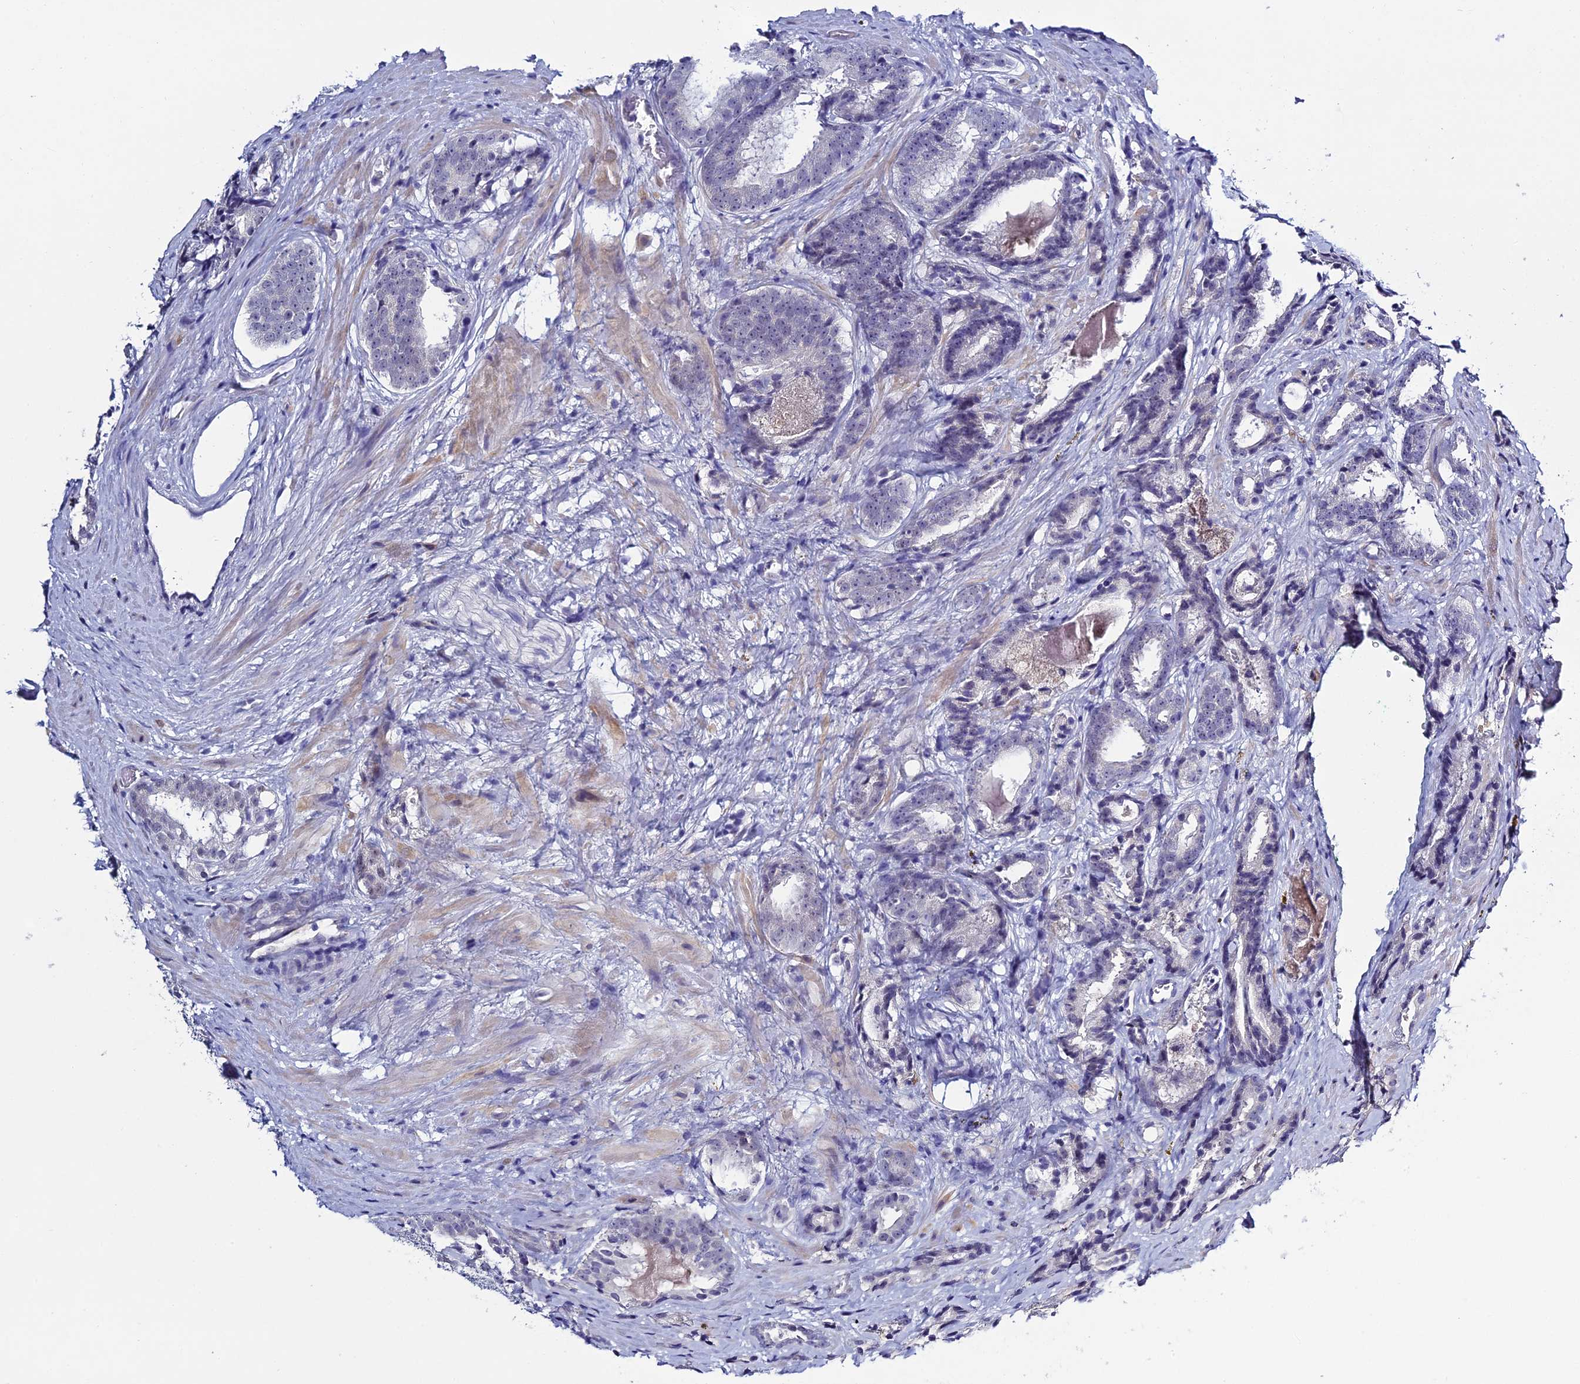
{"staining": {"intensity": "negative", "quantity": "none", "location": "none"}, "tissue": "prostate cancer", "cell_type": "Tumor cells", "image_type": "cancer", "snomed": [{"axis": "morphology", "description": "Adenocarcinoma, High grade"}, {"axis": "topography", "description": "Prostate"}], "caption": "Immunohistochemical staining of human prostate high-grade adenocarcinoma shows no significant staining in tumor cells.", "gene": "MUC13", "patient": {"sex": "male", "age": 57}}